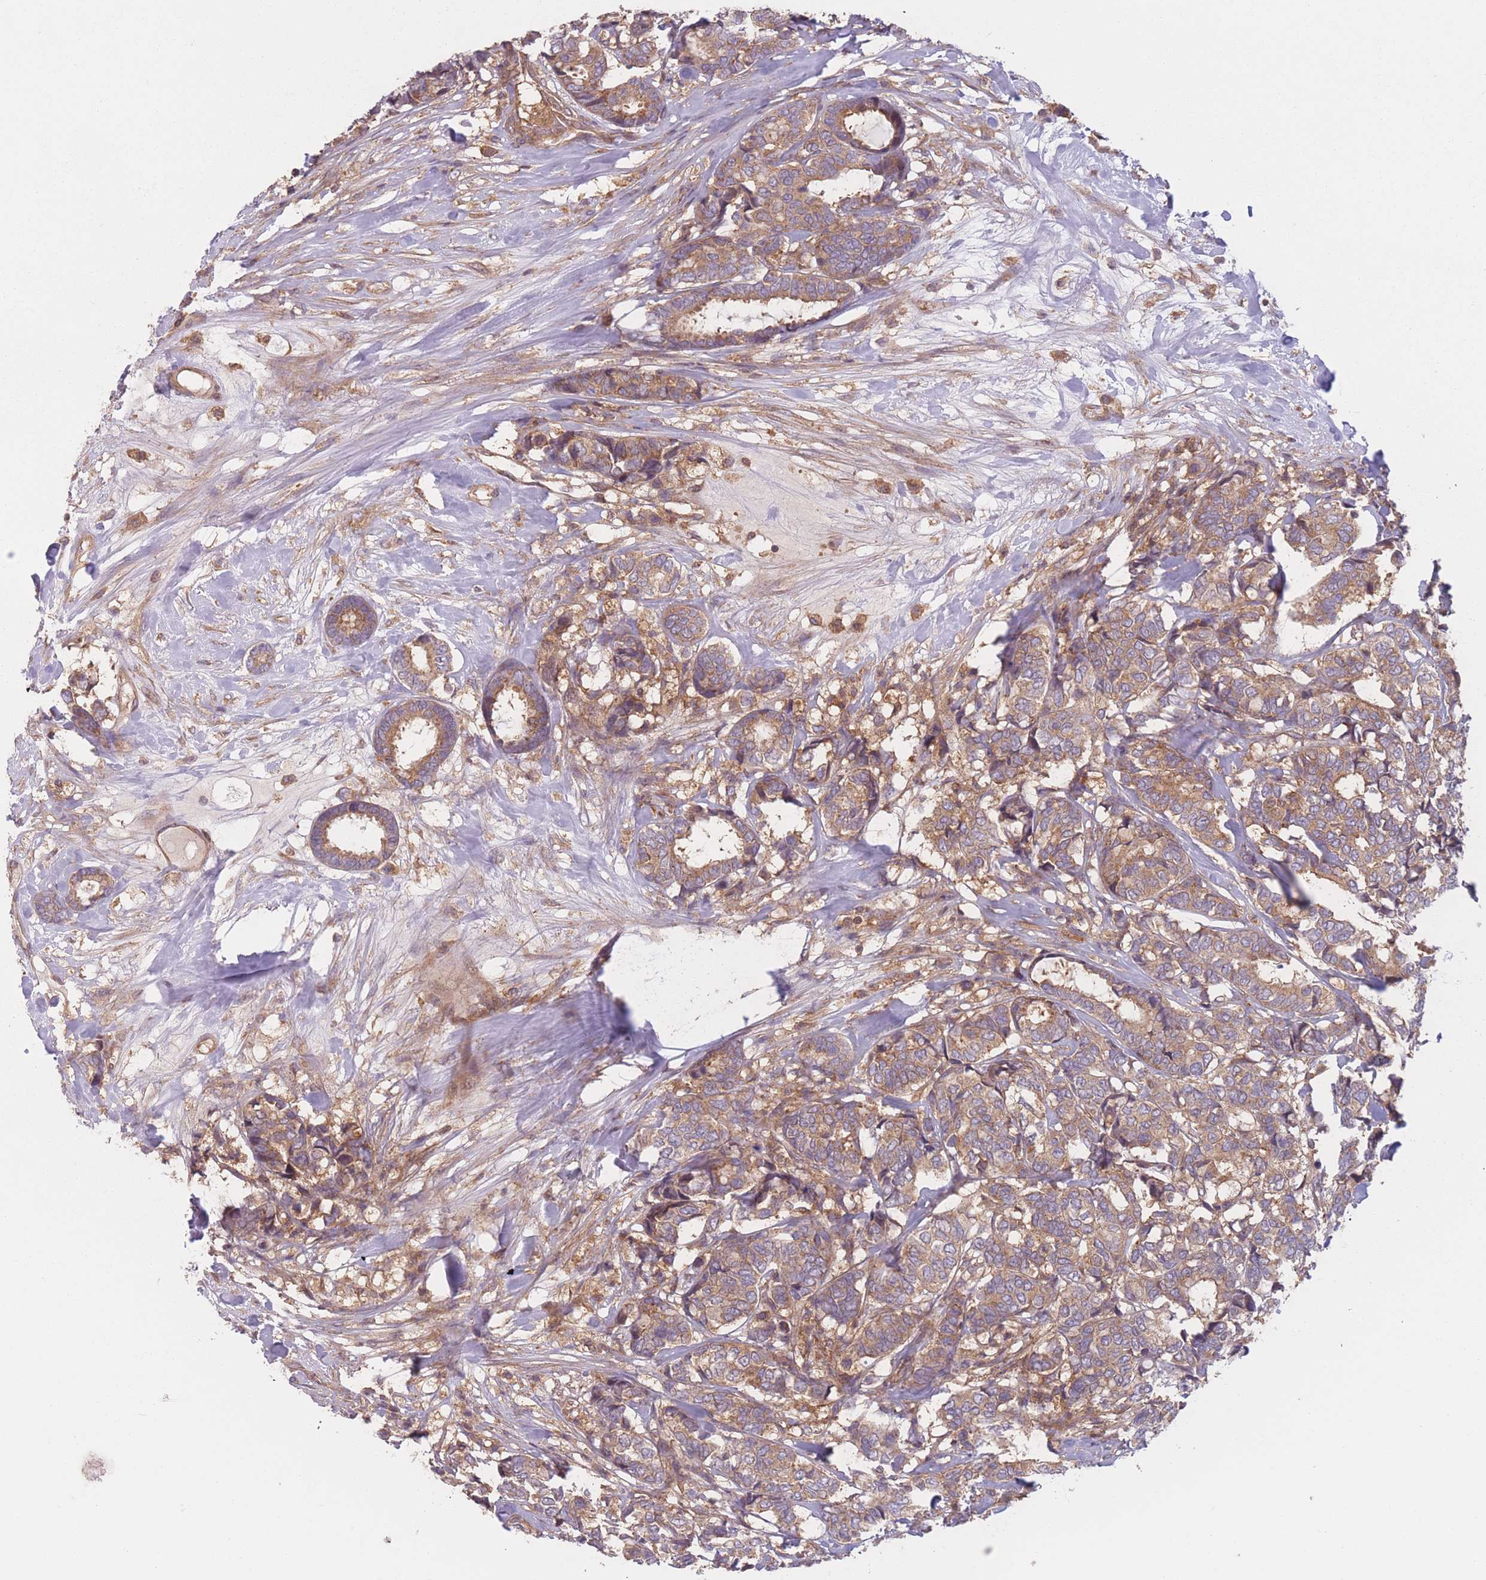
{"staining": {"intensity": "moderate", "quantity": ">75%", "location": "cytoplasmic/membranous"}, "tissue": "breast cancer", "cell_type": "Tumor cells", "image_type": "cancer", "snomed": [{"axis": "morphology", "description": "Duct carcinoma"}, {"axis": "topography", "description": "Breast"}], "caption": "Breast infiltrating ductal carcinoma was stained to show a protein in brown. There is medium levels of moderate cytoplasmic/membranous expression in approximately >75% of tumor cells. (DAB IHC with brightfield microscopy, high magnification).", "gene": "WASHC2A", "patient": {"sex": "female", "age": 87}}